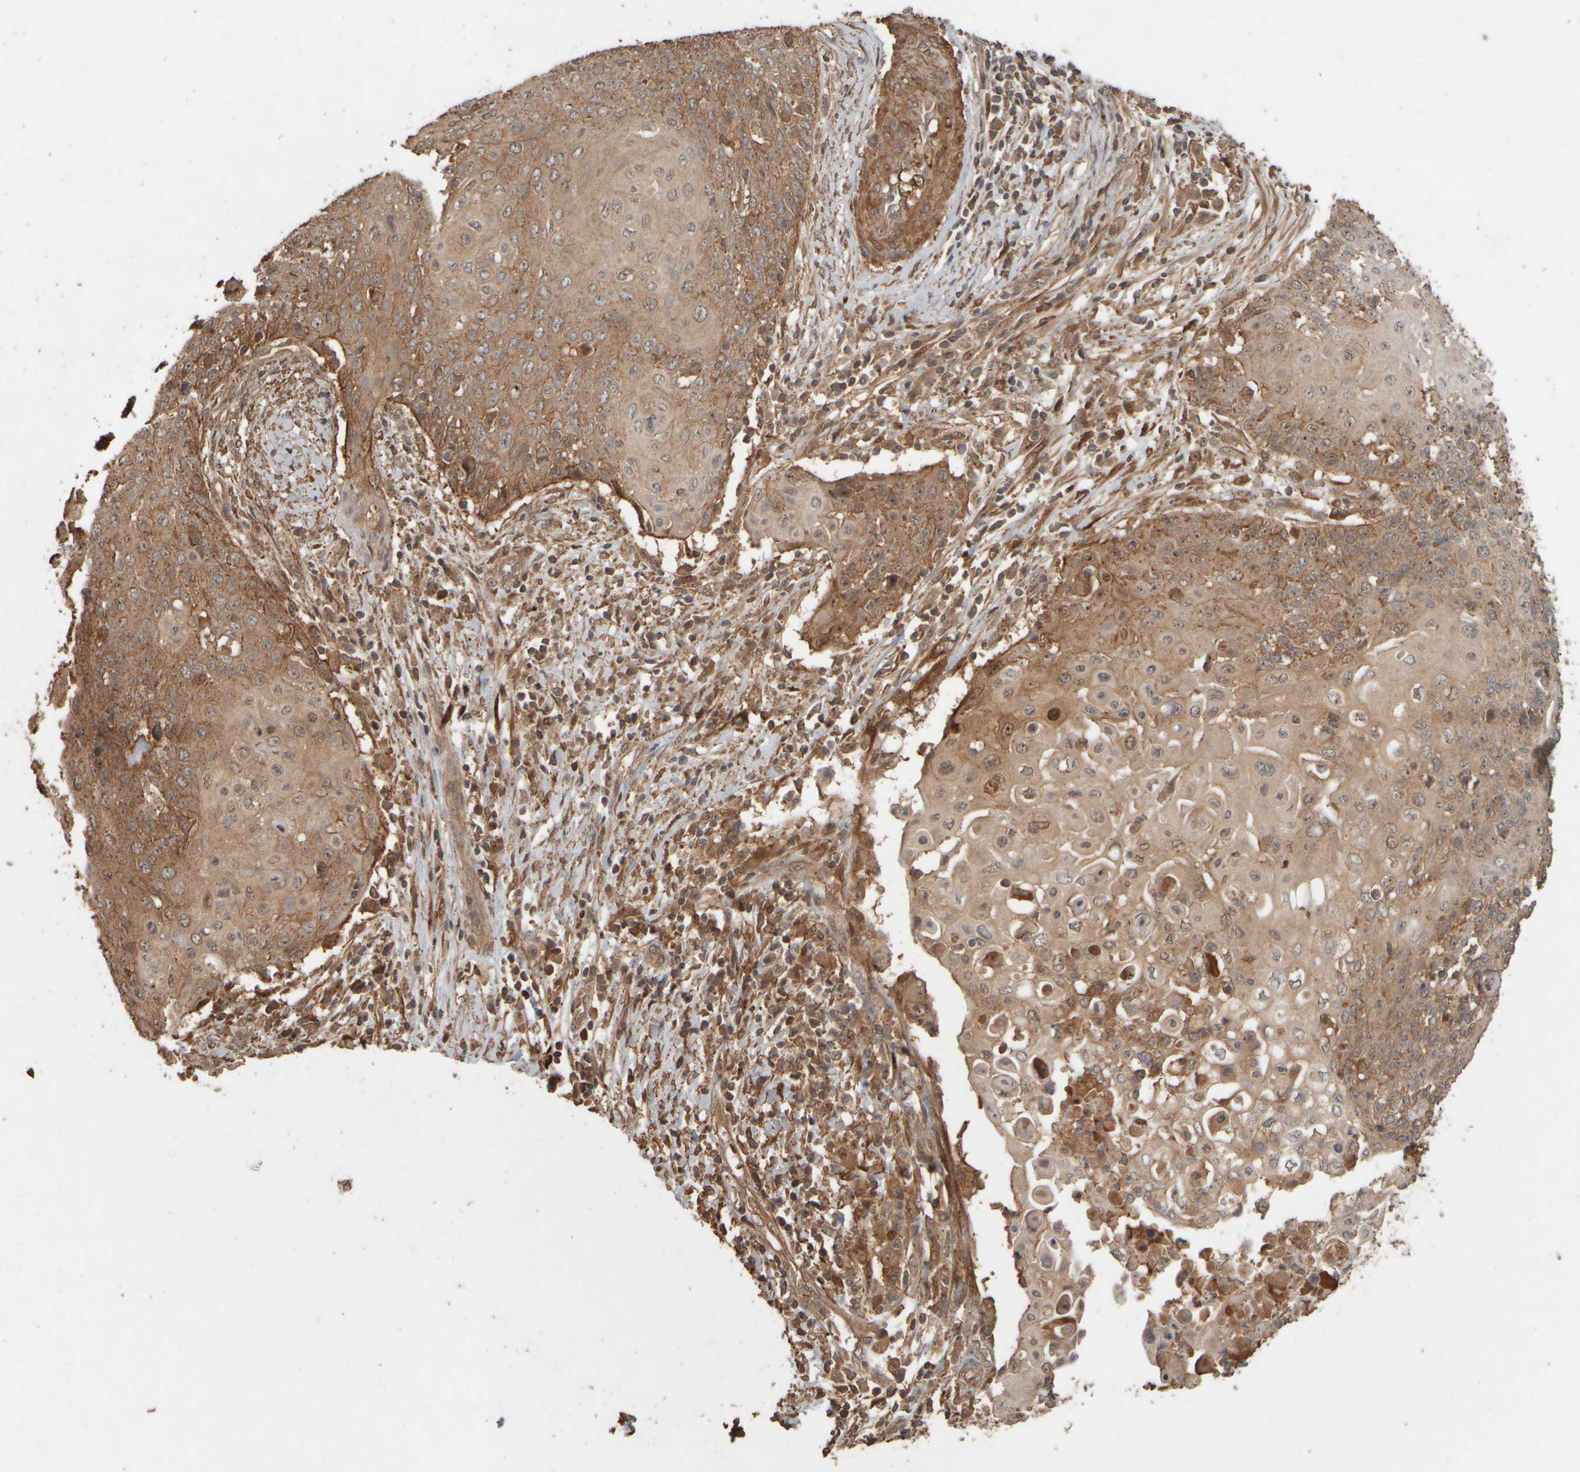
{"staining": {"intensity": "moderate", "quantity": ">75%", "location": "cytoplasmic/membranous,nuclear"}, "tissue": "cervical cancer", "cell_type": "Tumor cells", "image_type": "cancer", "snomed": [{"axis": "morphology", "description": "Squamous cell carcinoma, NOS"}, {"axis": "topography", "description": "Cervix"}], "caption": "High-magnification brightfield microscopy of cervical cancer stained with DAB (brown) and counterstained with hematoxylin (blue). tumor cells exhibit moderate cytoplasmic/membranous and nuclear expression is seen in approximately>75% of cells. The protein of interest is stained brown, and the nuclei are stained in blue (DAB (3,3'-diaminobenzidine) IHC with brightfield microscopy, high magnification).", "gene": "SPHK1", "patient": {"sex": "female", "age": 39}}